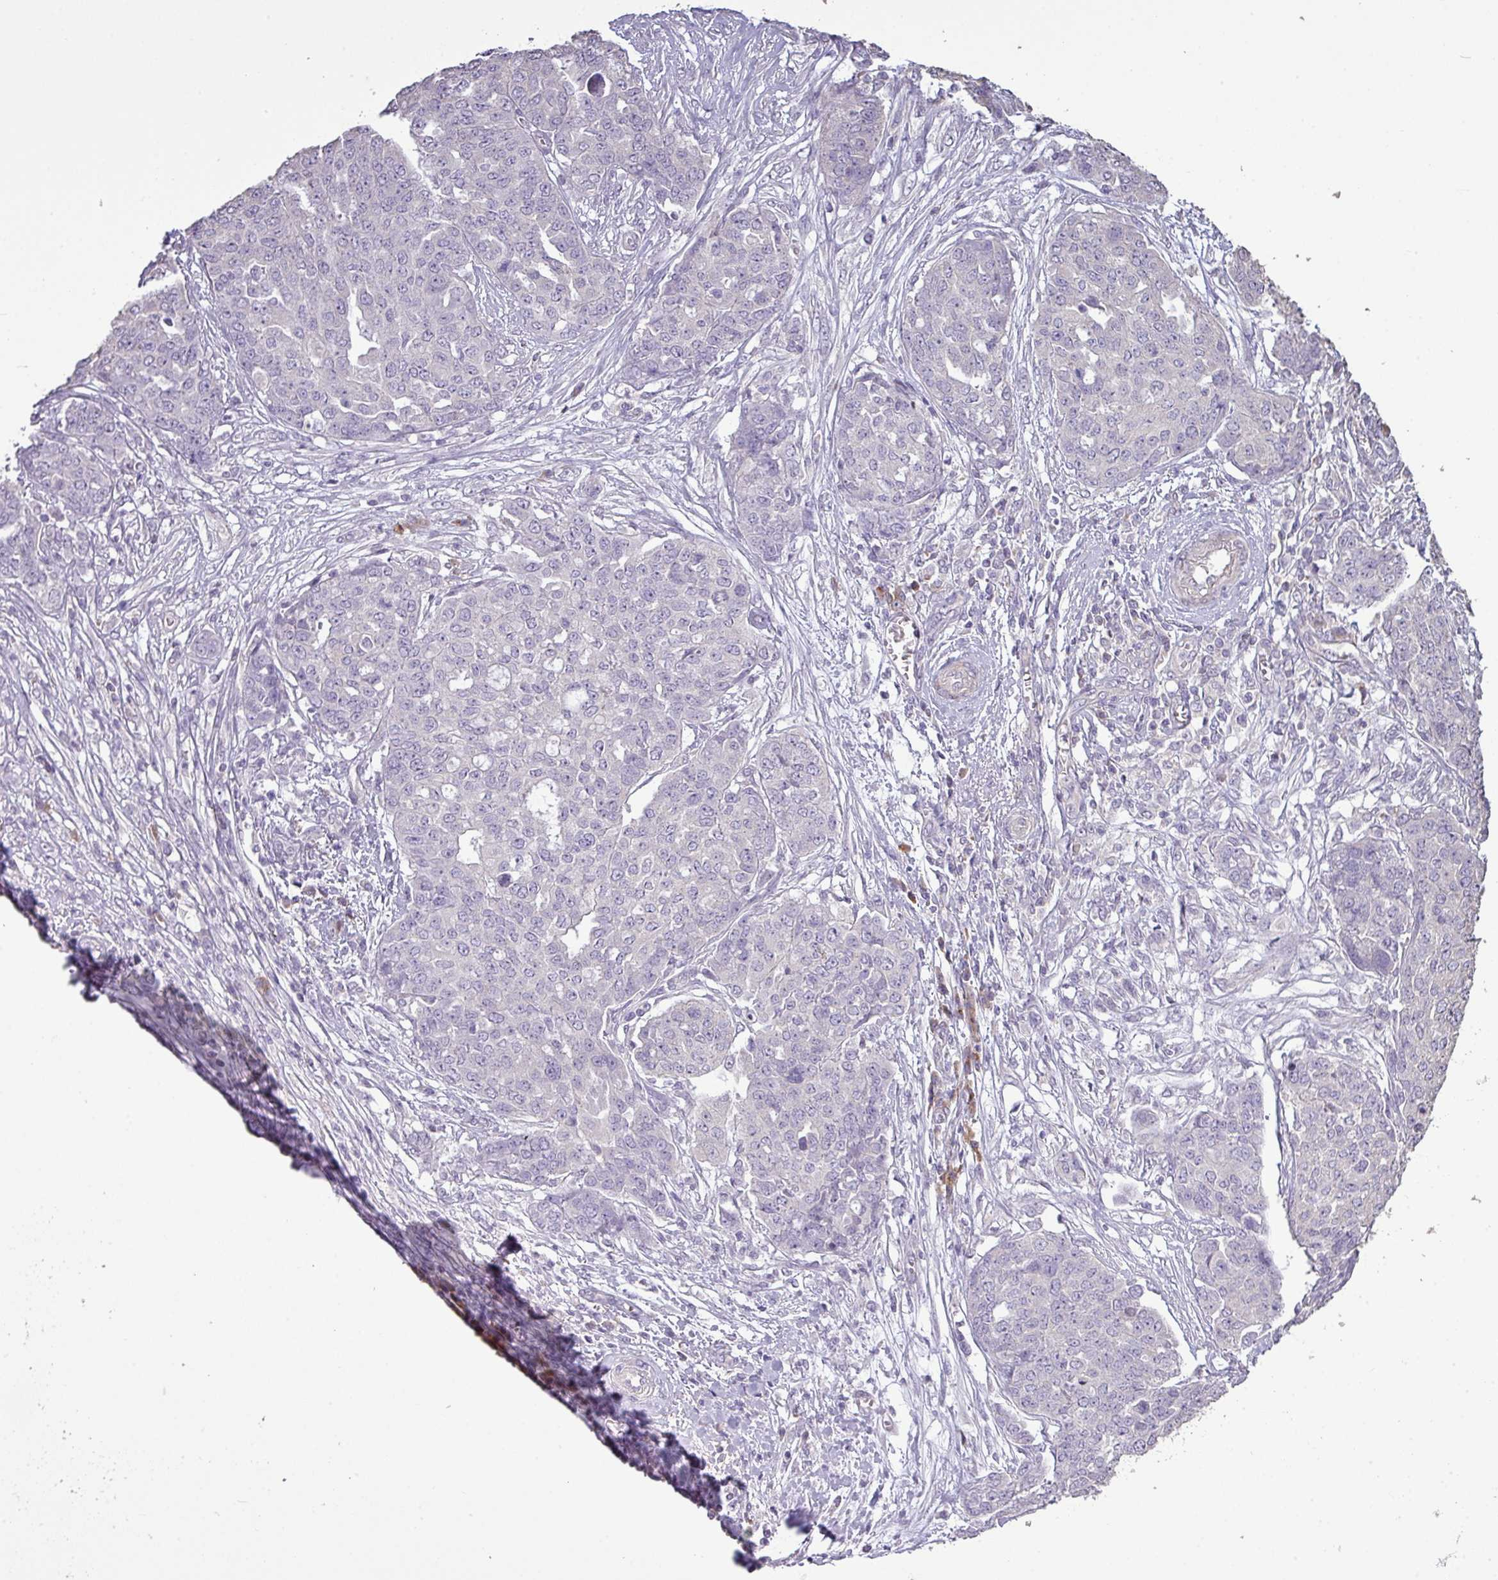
{"staining": {"intensity": "negative", "quantity": "none", "location": "none"}, "tissue": "ovarian cancer", "cell_type": "Tumor cells", "image_type": "cancer", "snomed": [{"axis": "morphology", "description": "Cystadenocarcinoma, serous, NOS"}, {"axis": "topography", "description": "Soft tissue"}, {"axis": "topography", "description": "Ovary"}], "caption": "Immunohistochemical staining of ovarian serous cystadenocarcinoma reveals no significant staining in tumor cells.", "gene": "LY9", "patient": {"sex": "female", "age": 57}}